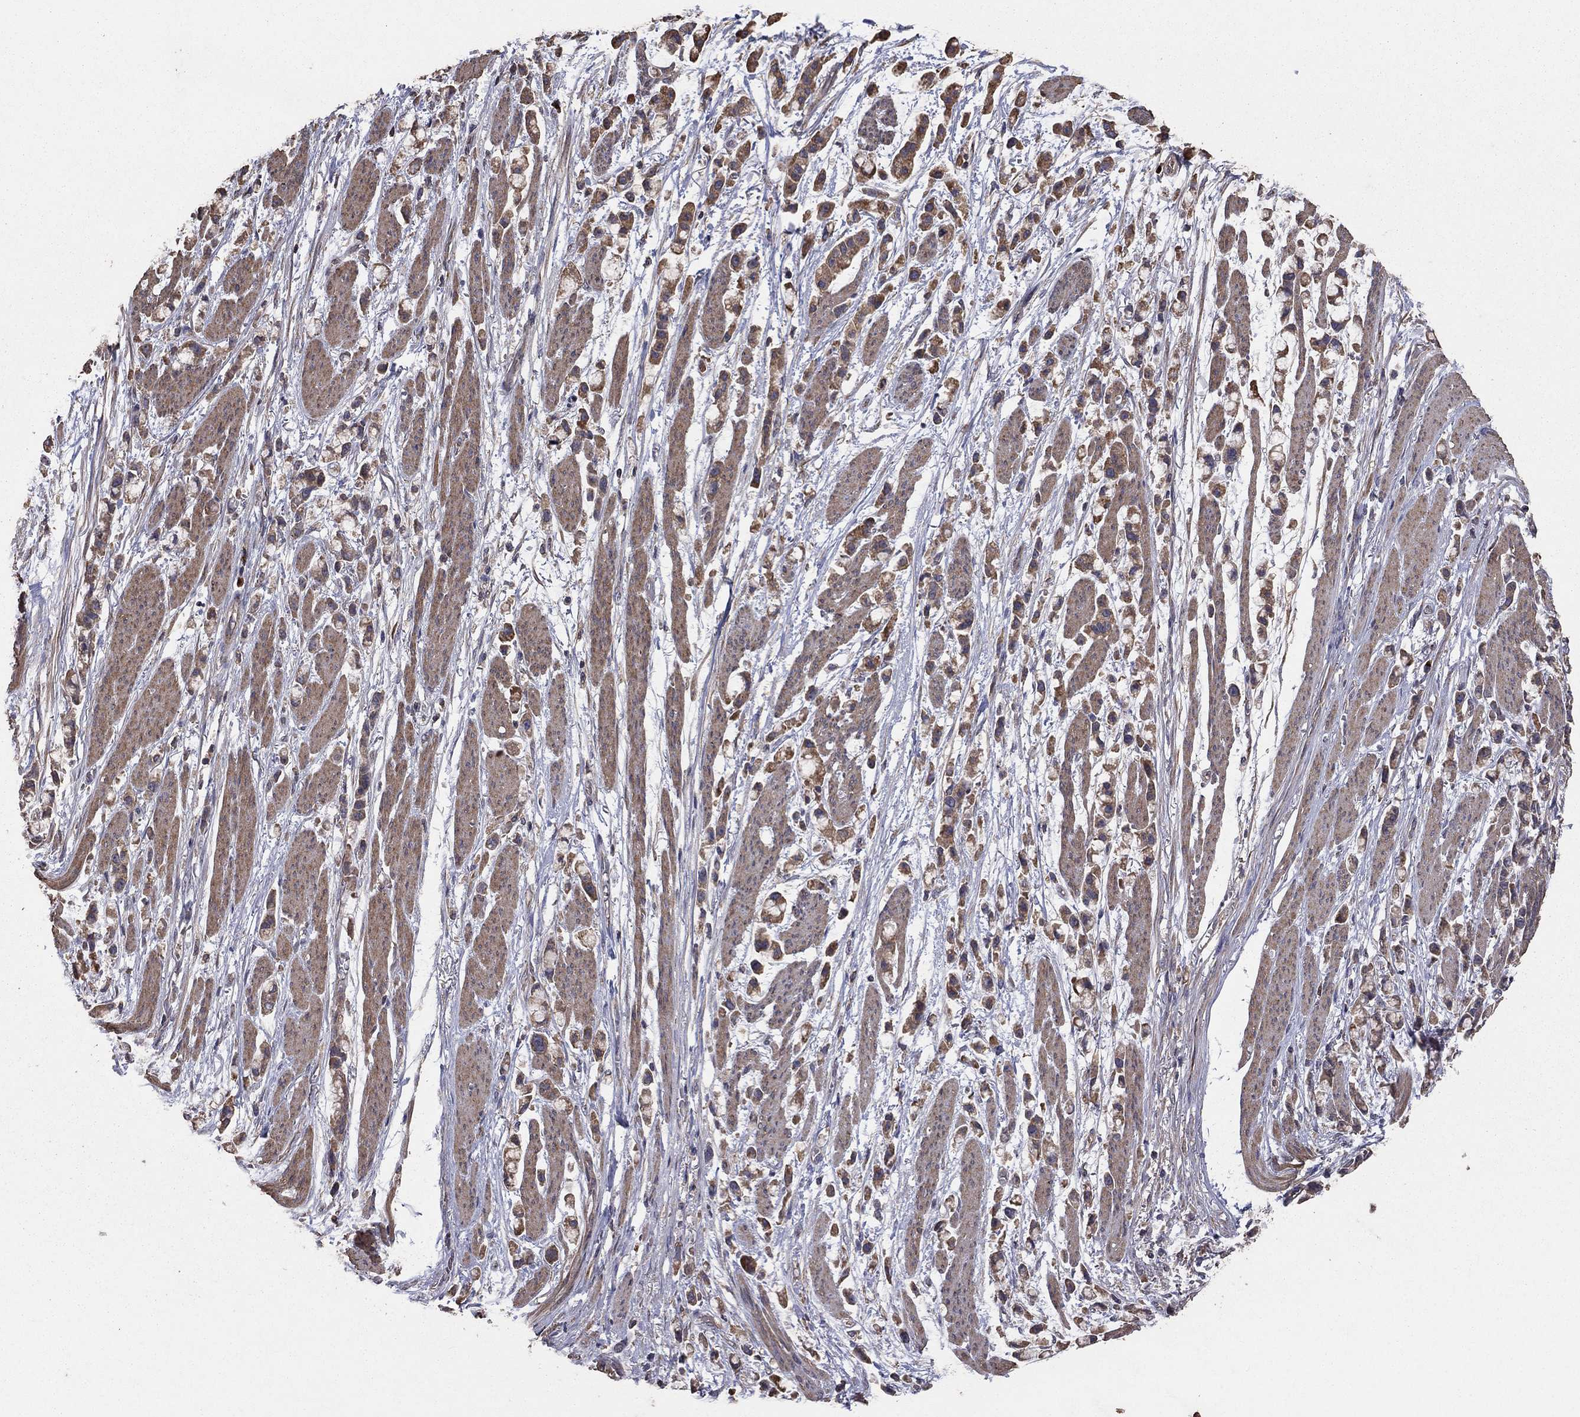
{"staining": {"intensity": "moderate", "quantity": ">75%", "location": "cytoplasmic/membranous"}, "tissue": "stomach cancer", "cell_type": "Tumor cells", "image_type": "cancer", "snomed": [{"axis": "morphology", "description": "Adenocarcinoma, NOS"}, {"axis": "topography", "description": "Stomach"}], "caption": "Brown immunohistochemical staining in adenocarcinoma (stomach) exhibits moderate cytoplasmic/membranous positivity in about >75% of tumor cells. Immunohistochemistry stains the protein in brown and the nuclei are stained blue.", "gene": "FLT4", "patient": {"sex": "female", "age": 81}}